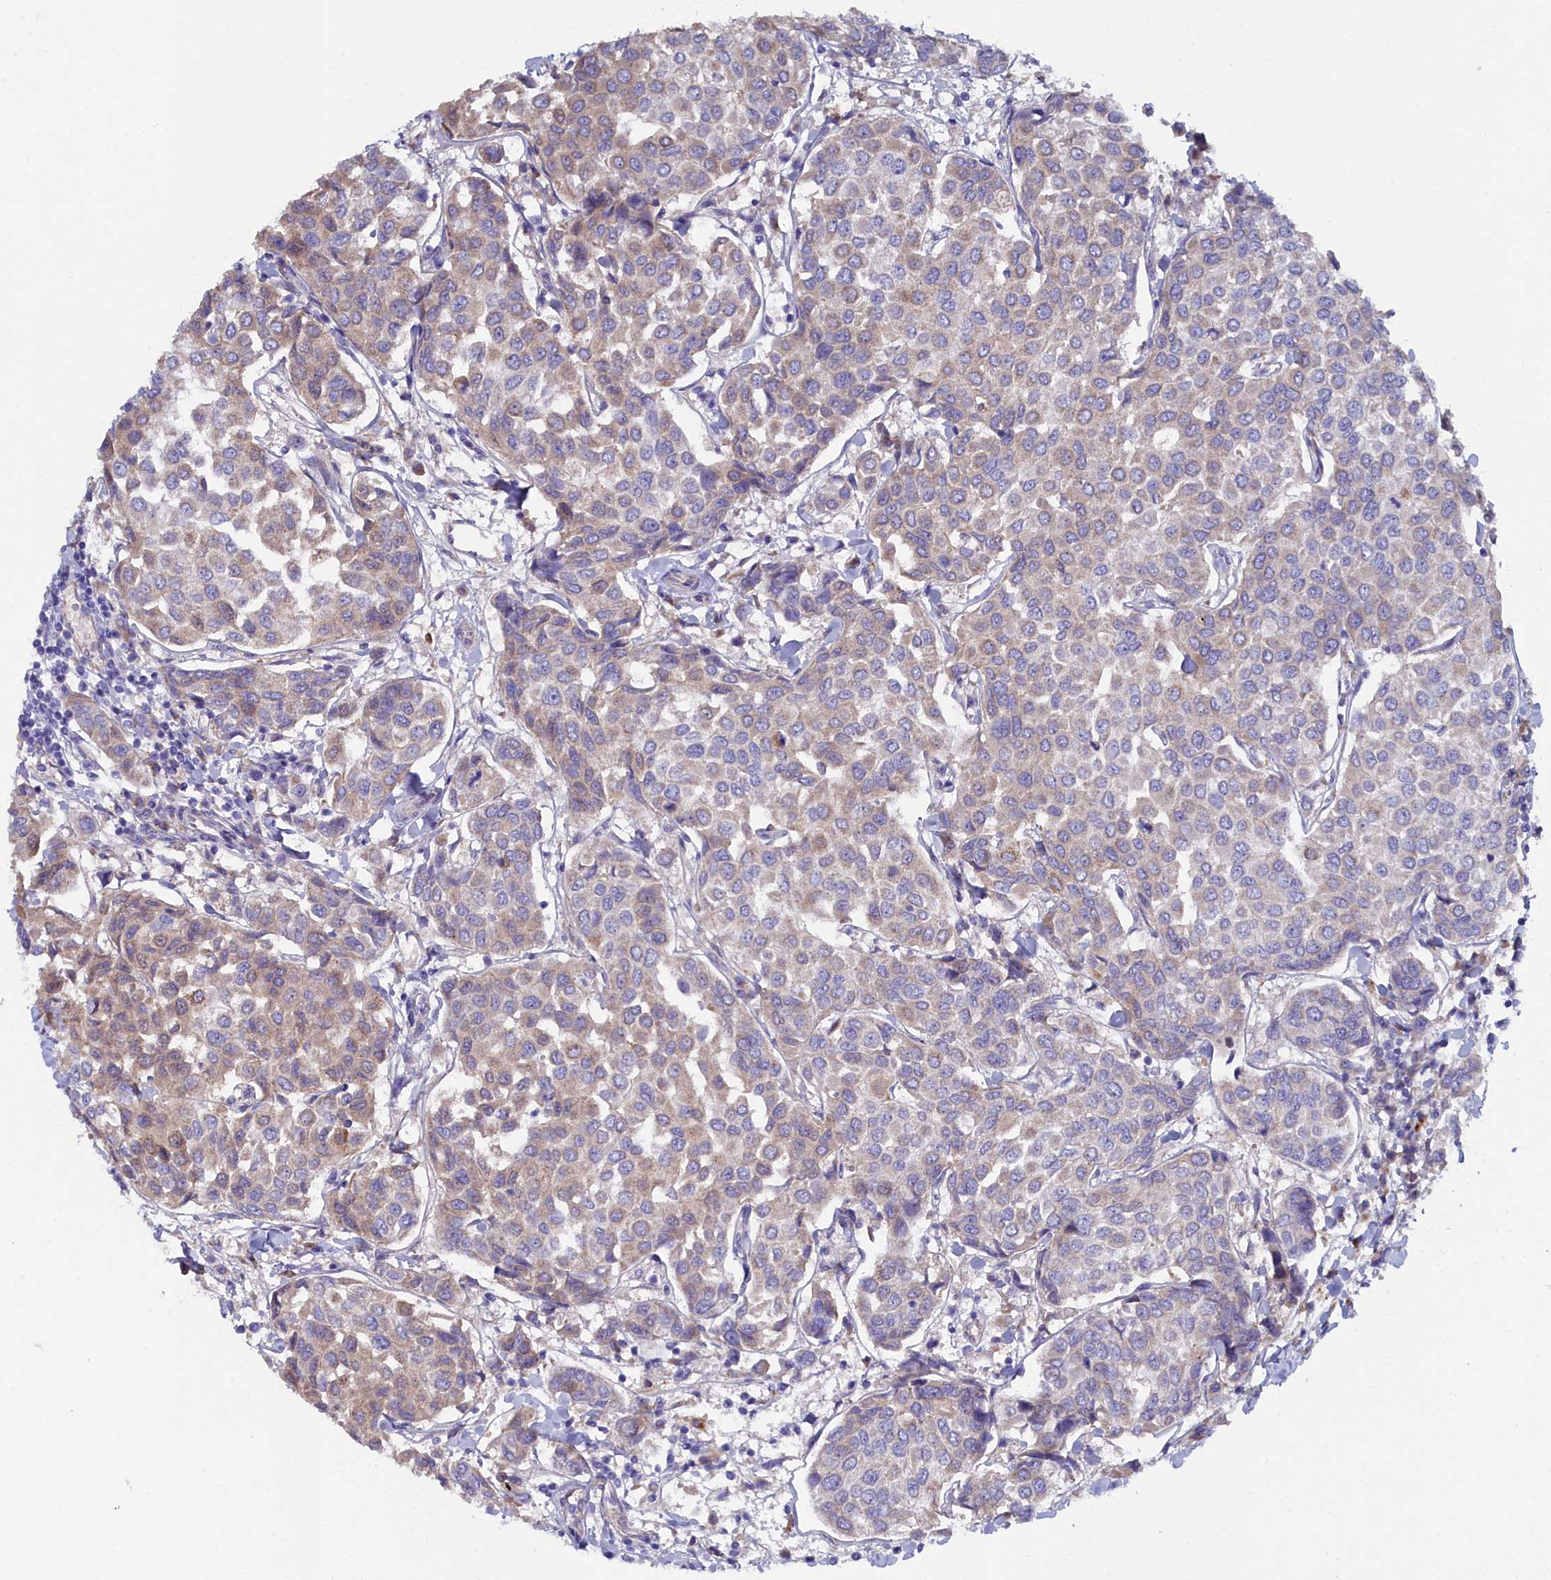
{"staining": {"intensity": "moderate", "quantity": "<25%", "location": "cytoplasmic/membranous"}, "tissue": "breast cancer", "cell_type": "Tumor cells", "image_type": "cancer", "snomed": [{"axis": "morphology", "description": "Duct carcinoma"}, {"axis": "topography", "description": "Breast"}], "caption": "Tumor cells reveal moderate cytoplasmic/membranous staining in about <25% of cells in invasive ductal carcinoma (breast).", "gene": "SLC49A3", "patient": {"sex": "female", "age": 55}}